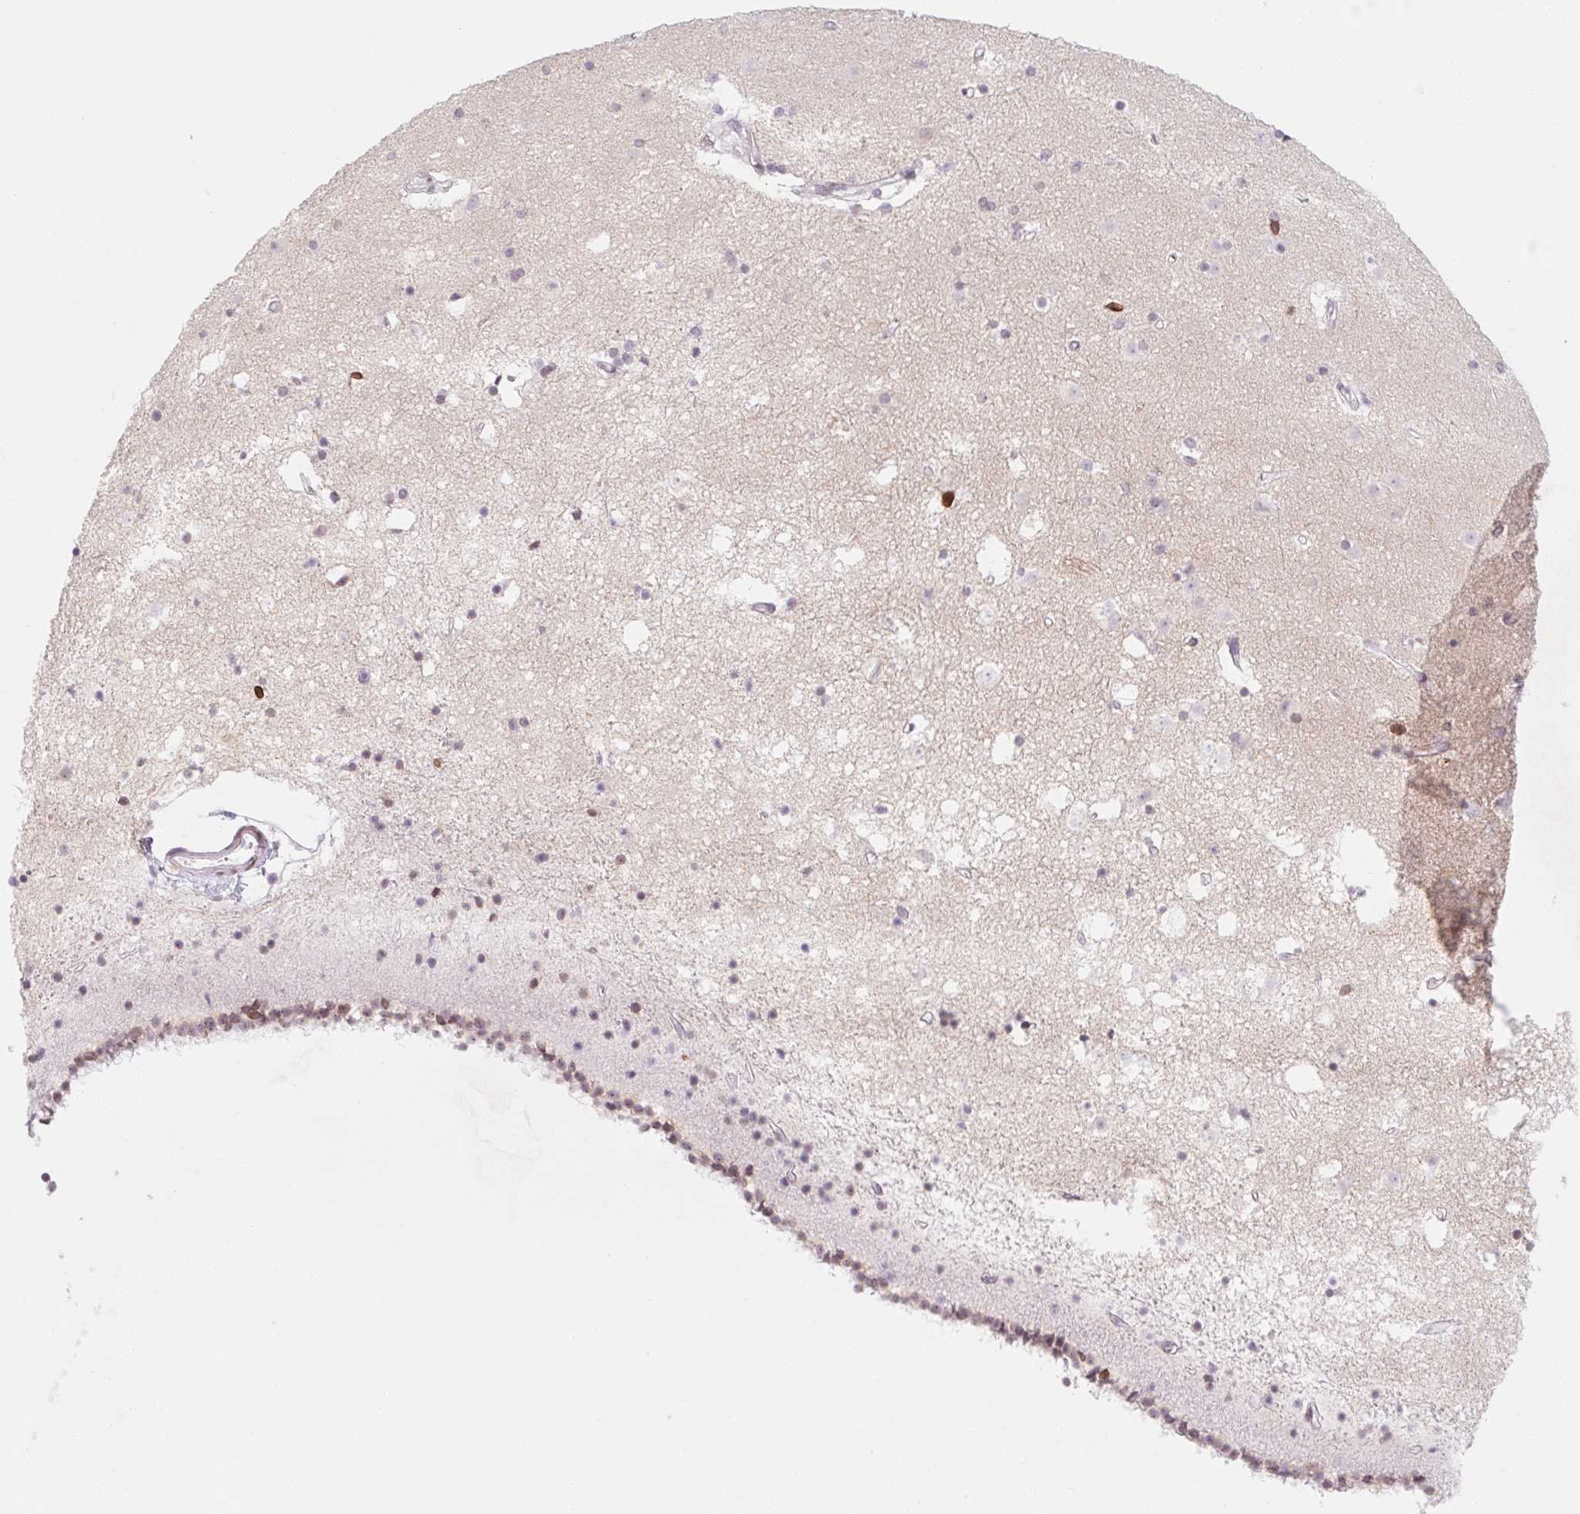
{"staining": {"intensity": "weak", "quantity": "<25%", "location": "nuclear"}, "tissue": "caudate", "cell_type": "Glial cells", "image_type": "normal", "snomed": [{"axis": "morphology", "description": "Normal tissue, NOS"}, {"axis": "topography", "description": "Lateral ventricle wall"}], "caption": "Glial cells show no significant expression in unremarkable caudate. (Immunohistochemistry, brightfield microscopy, high magnification).", "gene": "KCNQ2", "patient": {"sex": "female", "age": 71}}